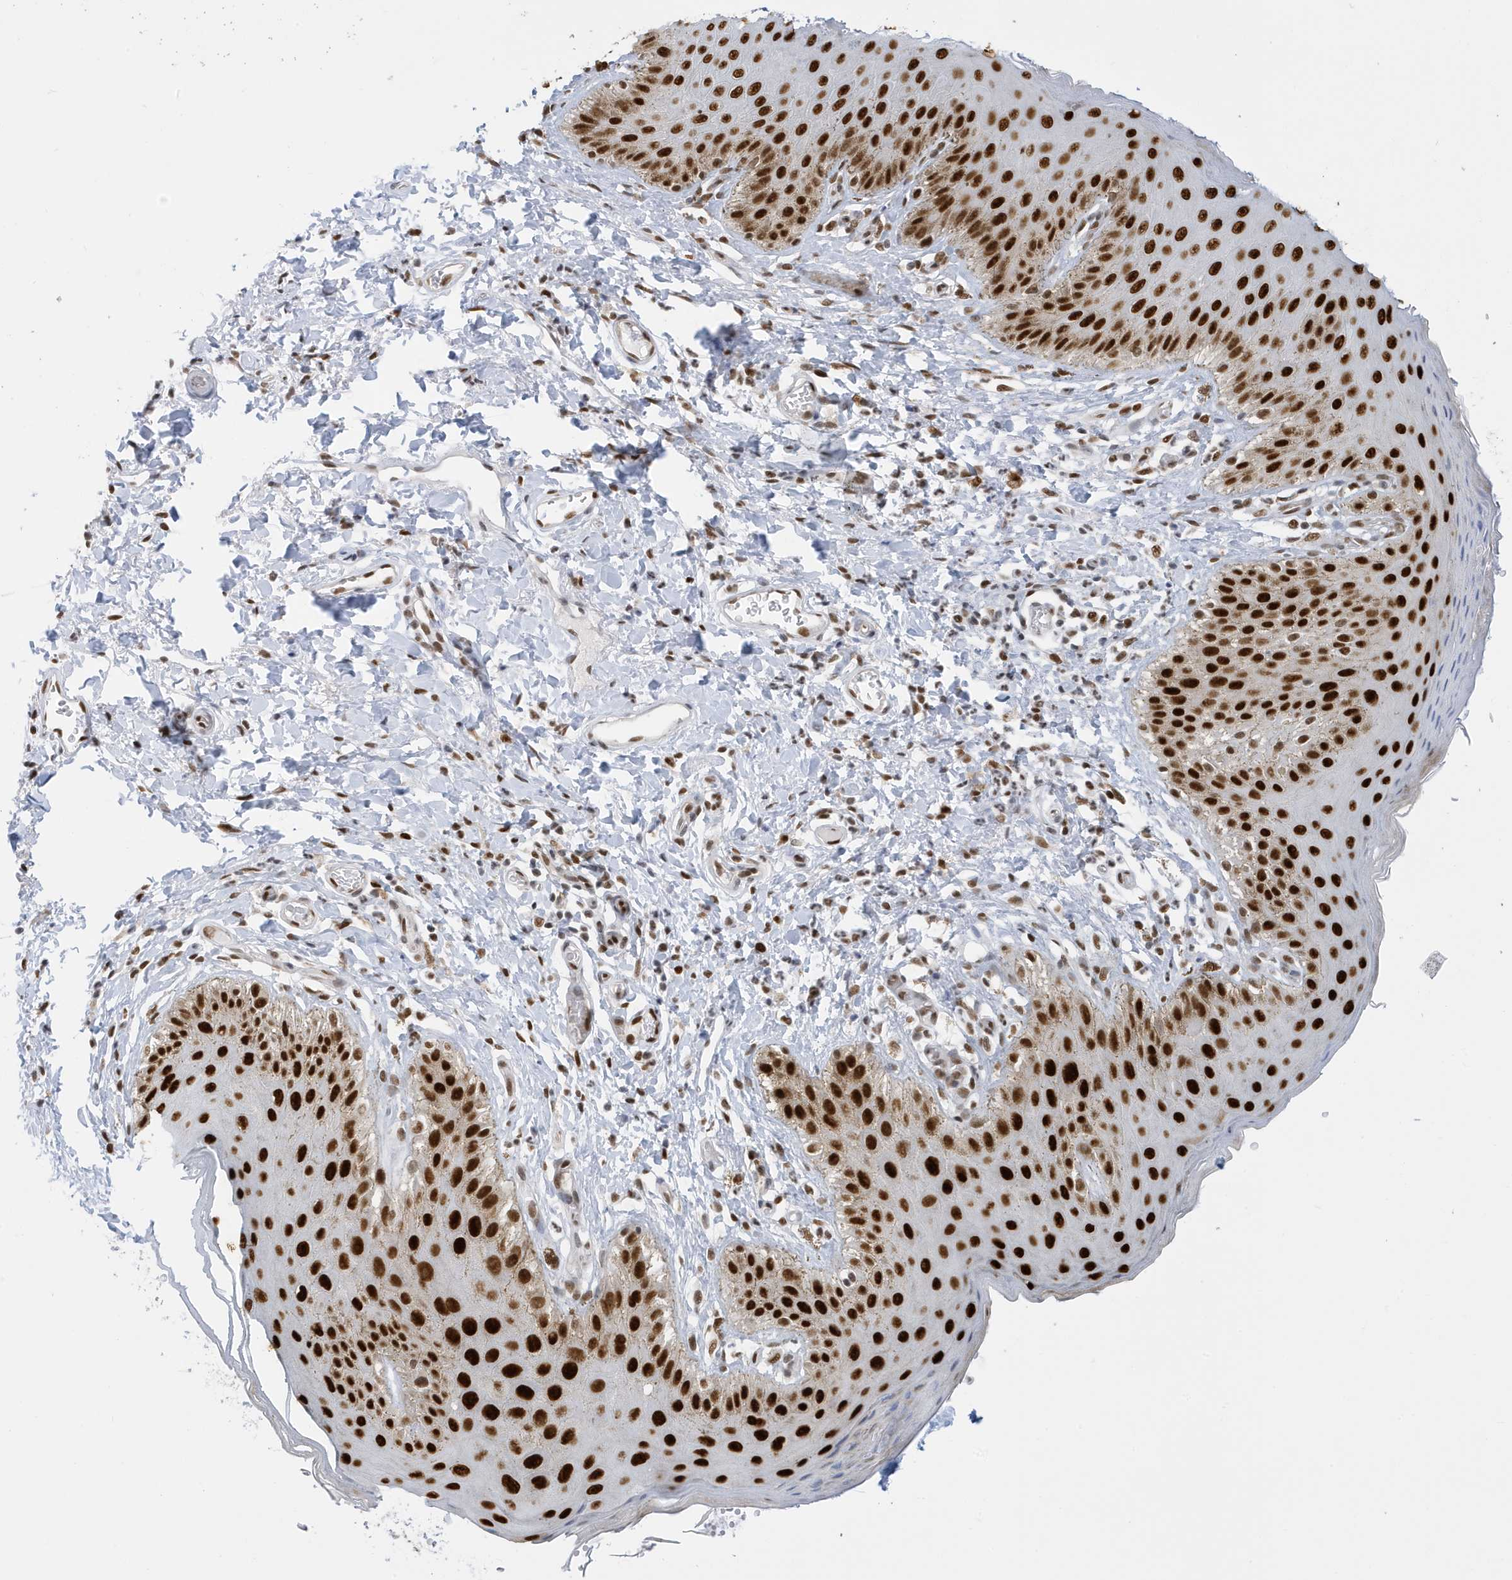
{"staining": {"intensity": "strong", "quantity": ">75%", "location": "nuclear"}, "tissue": "skin", "cell_type": "Epidermal cells", "image_type": "normal", "snomed": [{"axis": "morphology", "description": "Normal tissue, NOS"}, {"axis": "topography", "description": "Anal"}], "caption": "Protein staining exhibits strong nuclear positivity in approximately >75% of epidermal cells in unremarkable skin.", "gene": "PCYT1A", "patient": {"sex": "male", "age": 44}}